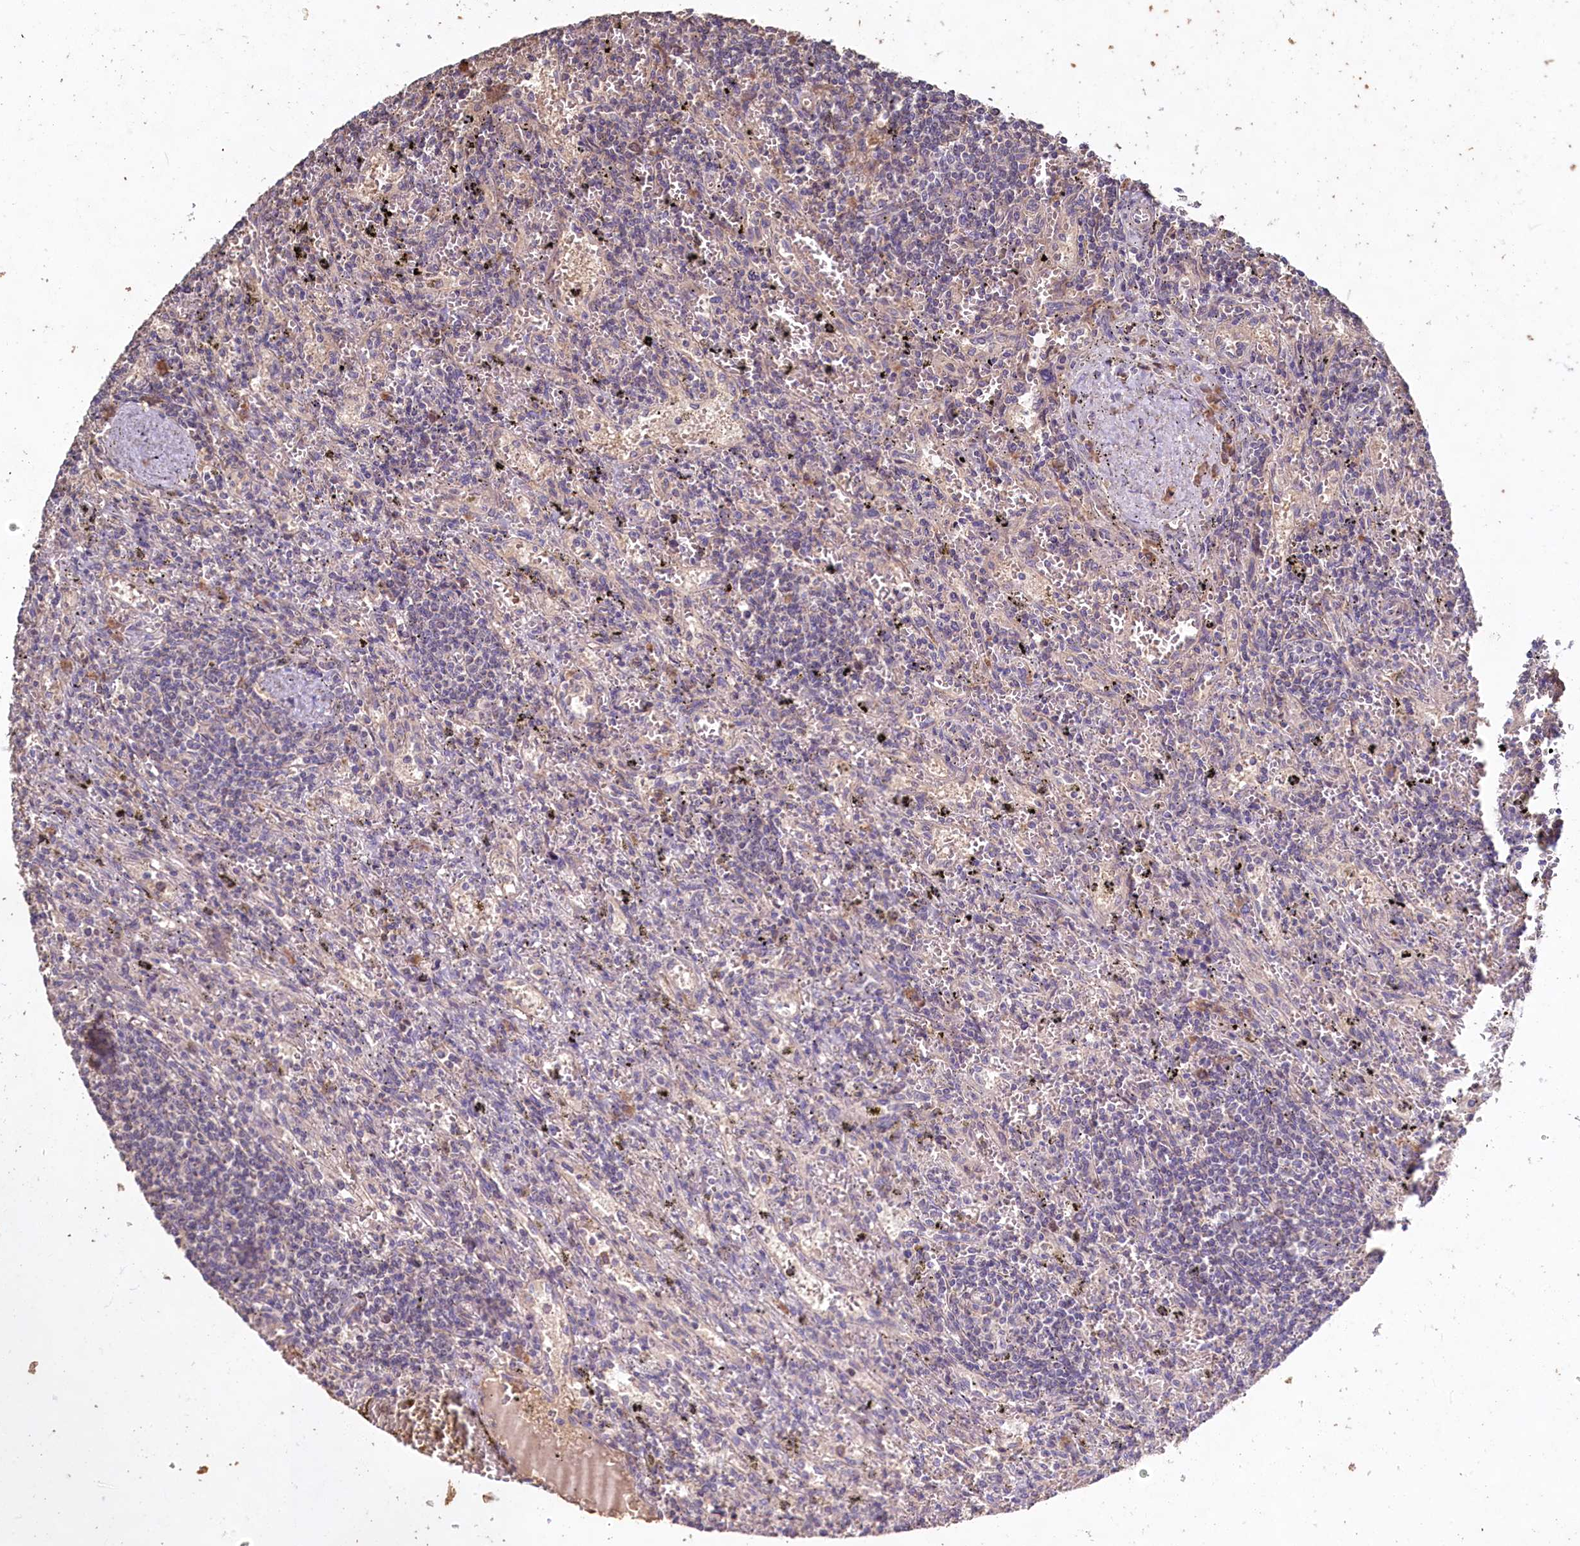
{"staining": {"intensity": "negative", "quantity": "none", "location": "none"}, "tissue": "lymphoma", "cell_type": "Tumor cells", "image_type": "cancer", "snomed": [{"axis": "morphology", "description": "Malignant lymphoma, non-Hodgkin's type, Low grade"}, {"axis": "topography", "description": "Spleen"}], "caption": "Tumor cells show no significant positivity in malignant lymphoma, non-Hodgkin's type (low-grade). Brightfield microscopy of immunohistochemistry (IHC) stained with DAB (3,3'-diaminobenzidine) (brown) and hematoxylin (blue), captured at high magnification.", "gene": "FUNDC1", "patient": {"sex": "male", "age": 76}}